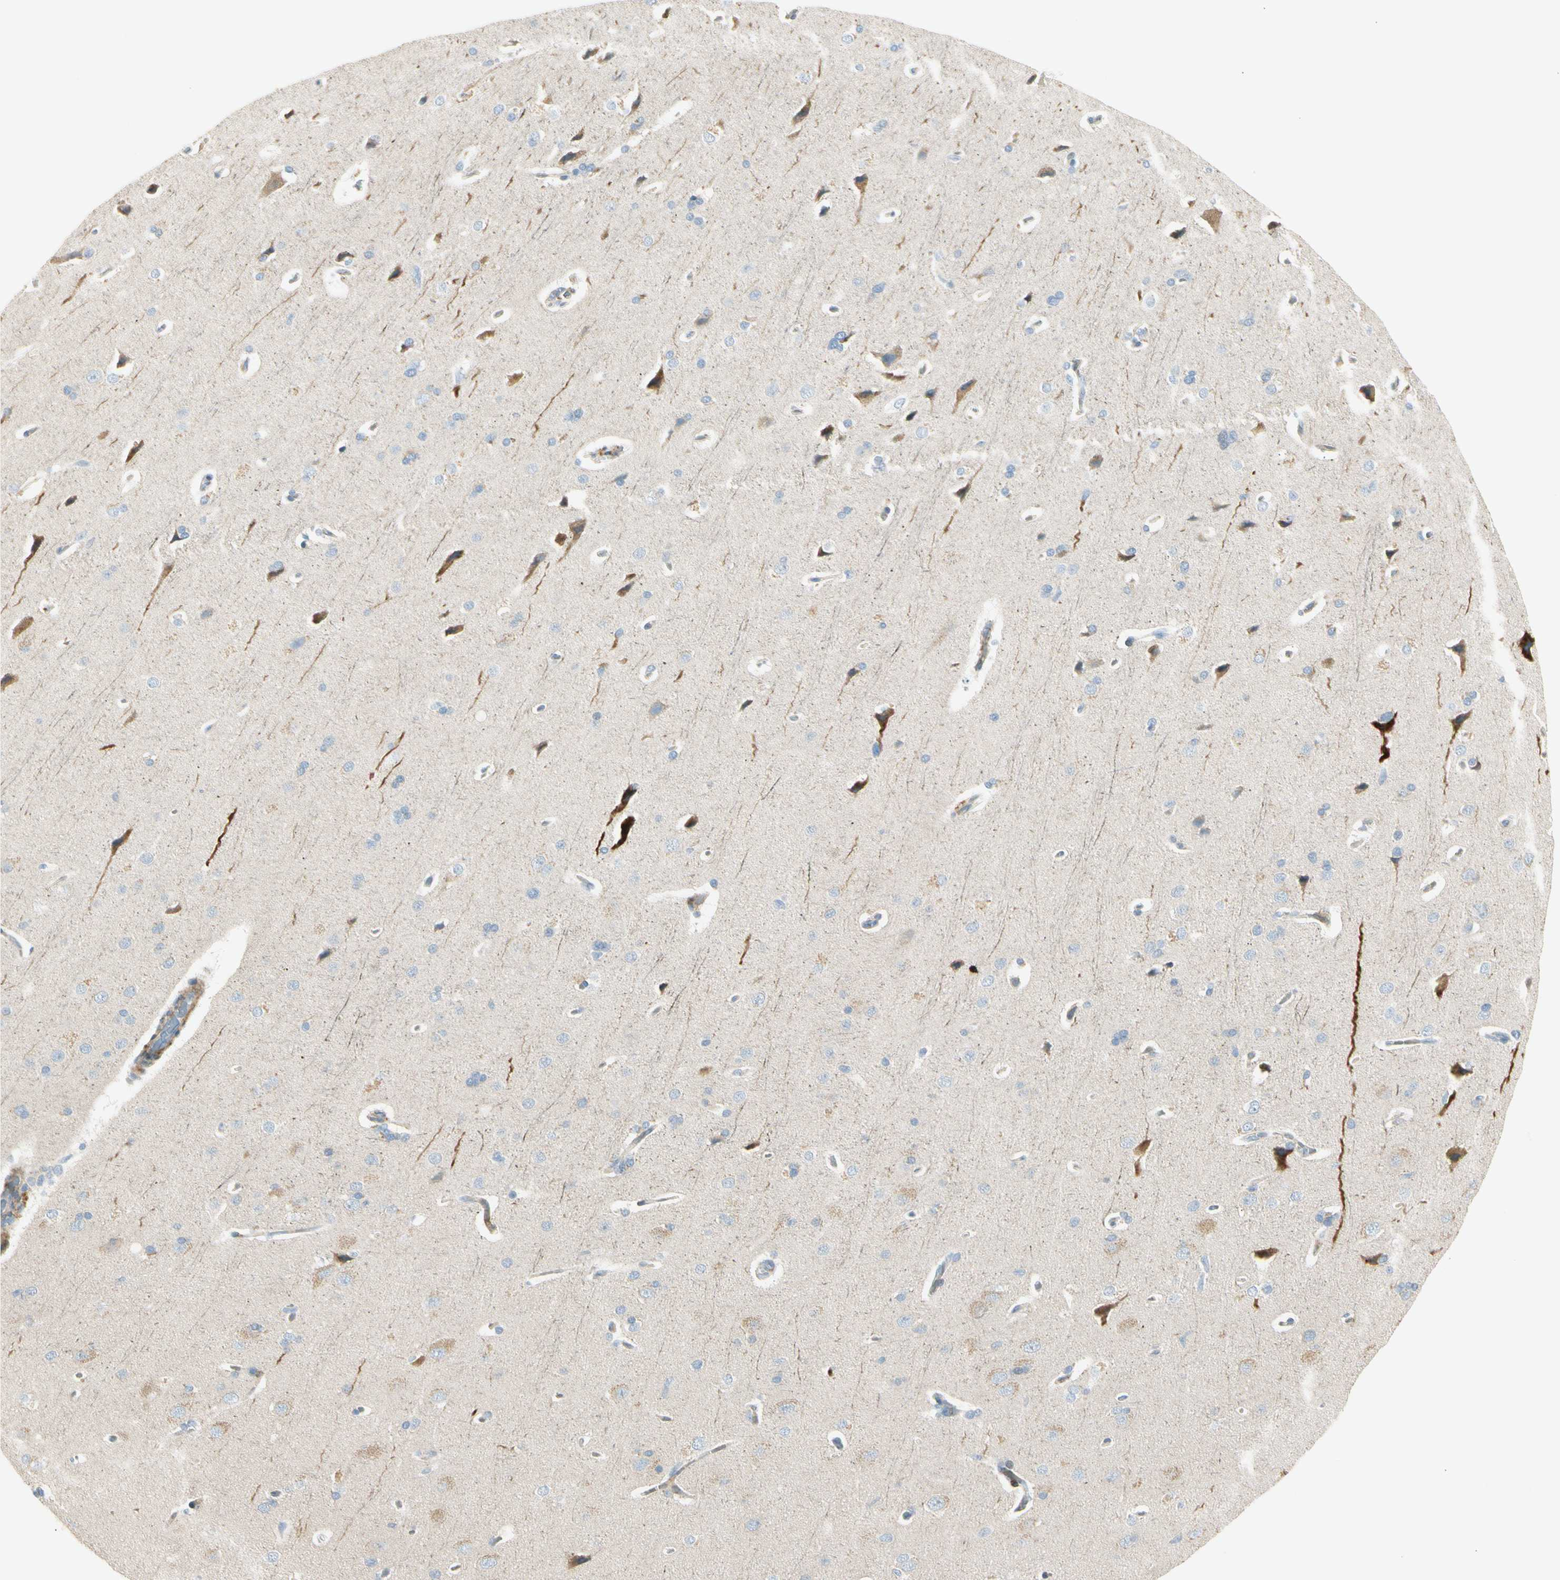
{"staining": {"intensity": "negative", "quantity": "none", "location": "none"}, "tissue": "cerebral cortex", "cell_type": "Endothelial cells", "image_type": "normal", "snomed": [{"axis": "morphology", "description": "Normal tissue, NOS"}, {"axis": "topography", "description": "Cerebral cortex"}], "caption": "This micrograph is of unremarkable cerebral cortex stained with IHC to label a protein in brown with the nuclei are counter-stained blue. There is no staining in endothelial cells. (Stains: DAB (3,3'-diaminobenzidine) IHC with hematoxylin counter stain, Microscopy: brightfield microscopy at high magnification).", "gene": "ADGRA3", "patient": {"sex": "male", "age": 62}}